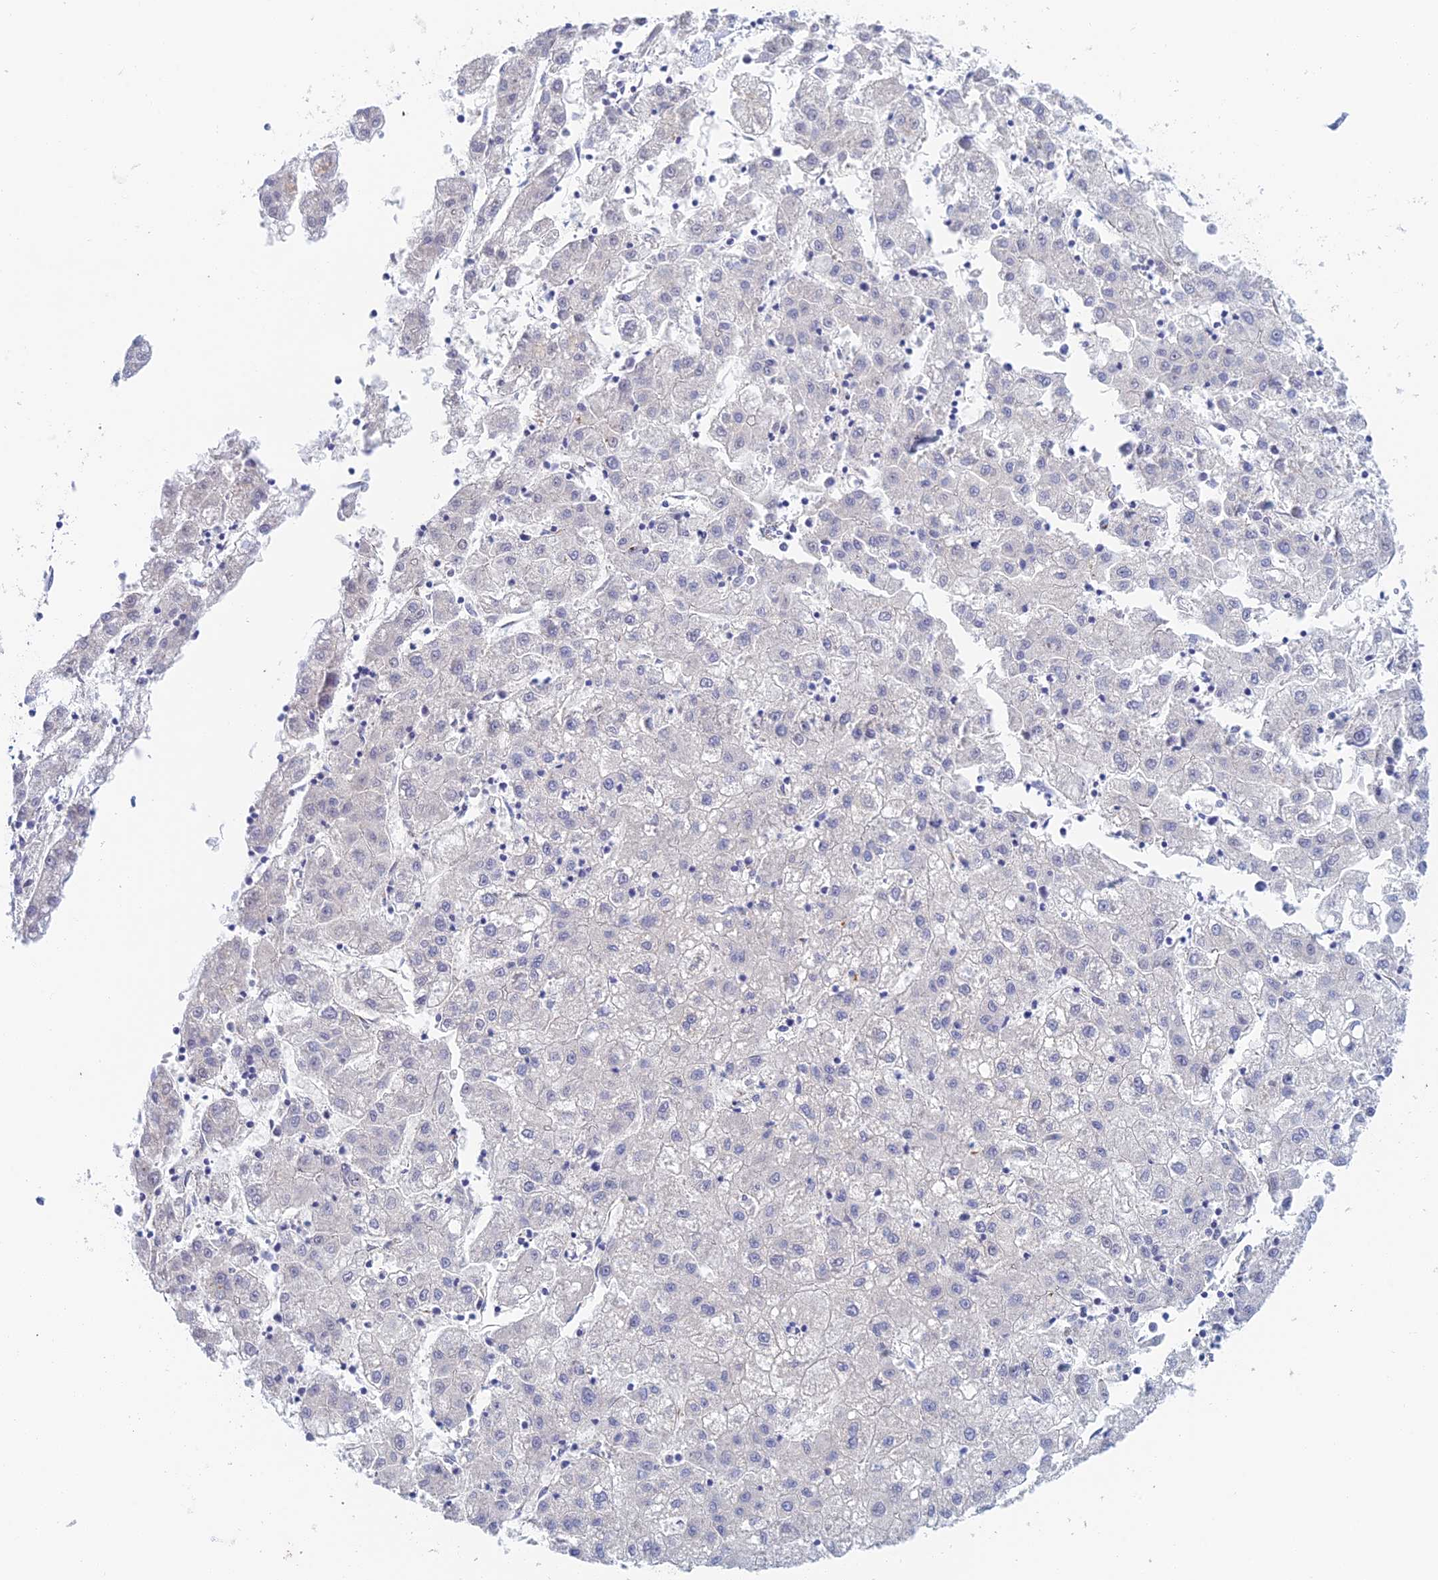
{"staining": {"intensity": "negative", "quantity": "none", "location": "none"}, "tissue": "liver cancer", "cell_type": "Tumor cells", "image_type": "cancer", "snomed": [{"axis": "morphology", "description": "Carcinoma, Hepatocellular, NOS"}, {"axis": "topography", "description": "Liver"}], "caption": "There is no significant expression in tumor cells of liver hepatocellular carcinoma.", "gene": "SLC24A3", "patient": {"sex": "male", "age": 72}}